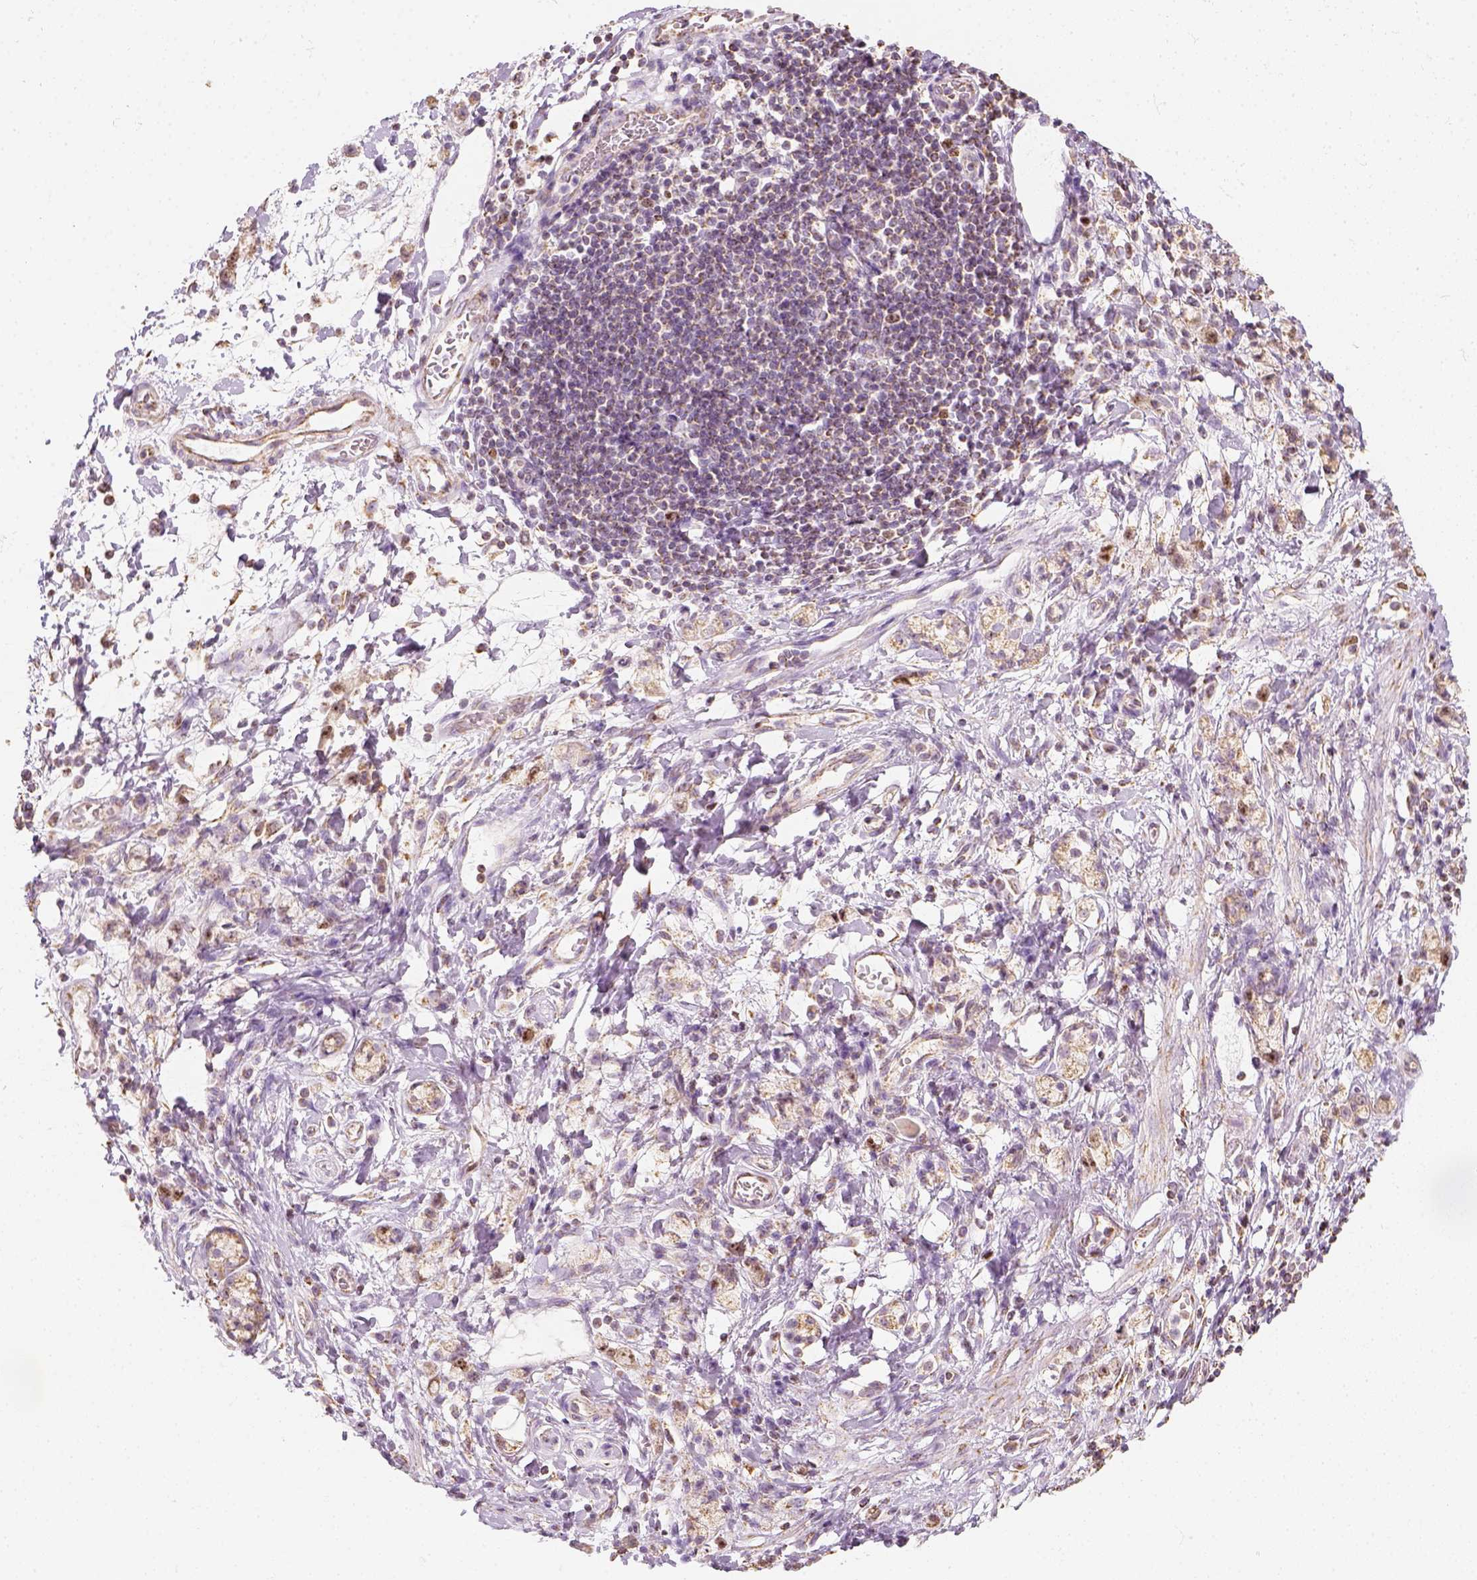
{"staining": {"intensity": "moderate", "quantity": ">75%", "location": "cytoplasmic/membranous"}, "tissue": "stomach cancer", "cell_type": "Tumor cells", "image_type": "cancer", "snomed": [{"axis": "morphology", "description": "Adenocarcinoma, NOS"}, {"axis": "topography", "description": "Stomach"}], "caption": "This photomicrograph demonstrates IHC staining of human stomach cancer, with medium moderate cytoplasmic/membranous expression in about >75% of tumor cells.", "gene": "LCA5", "patient": {"sex": "male", "age": 58}}